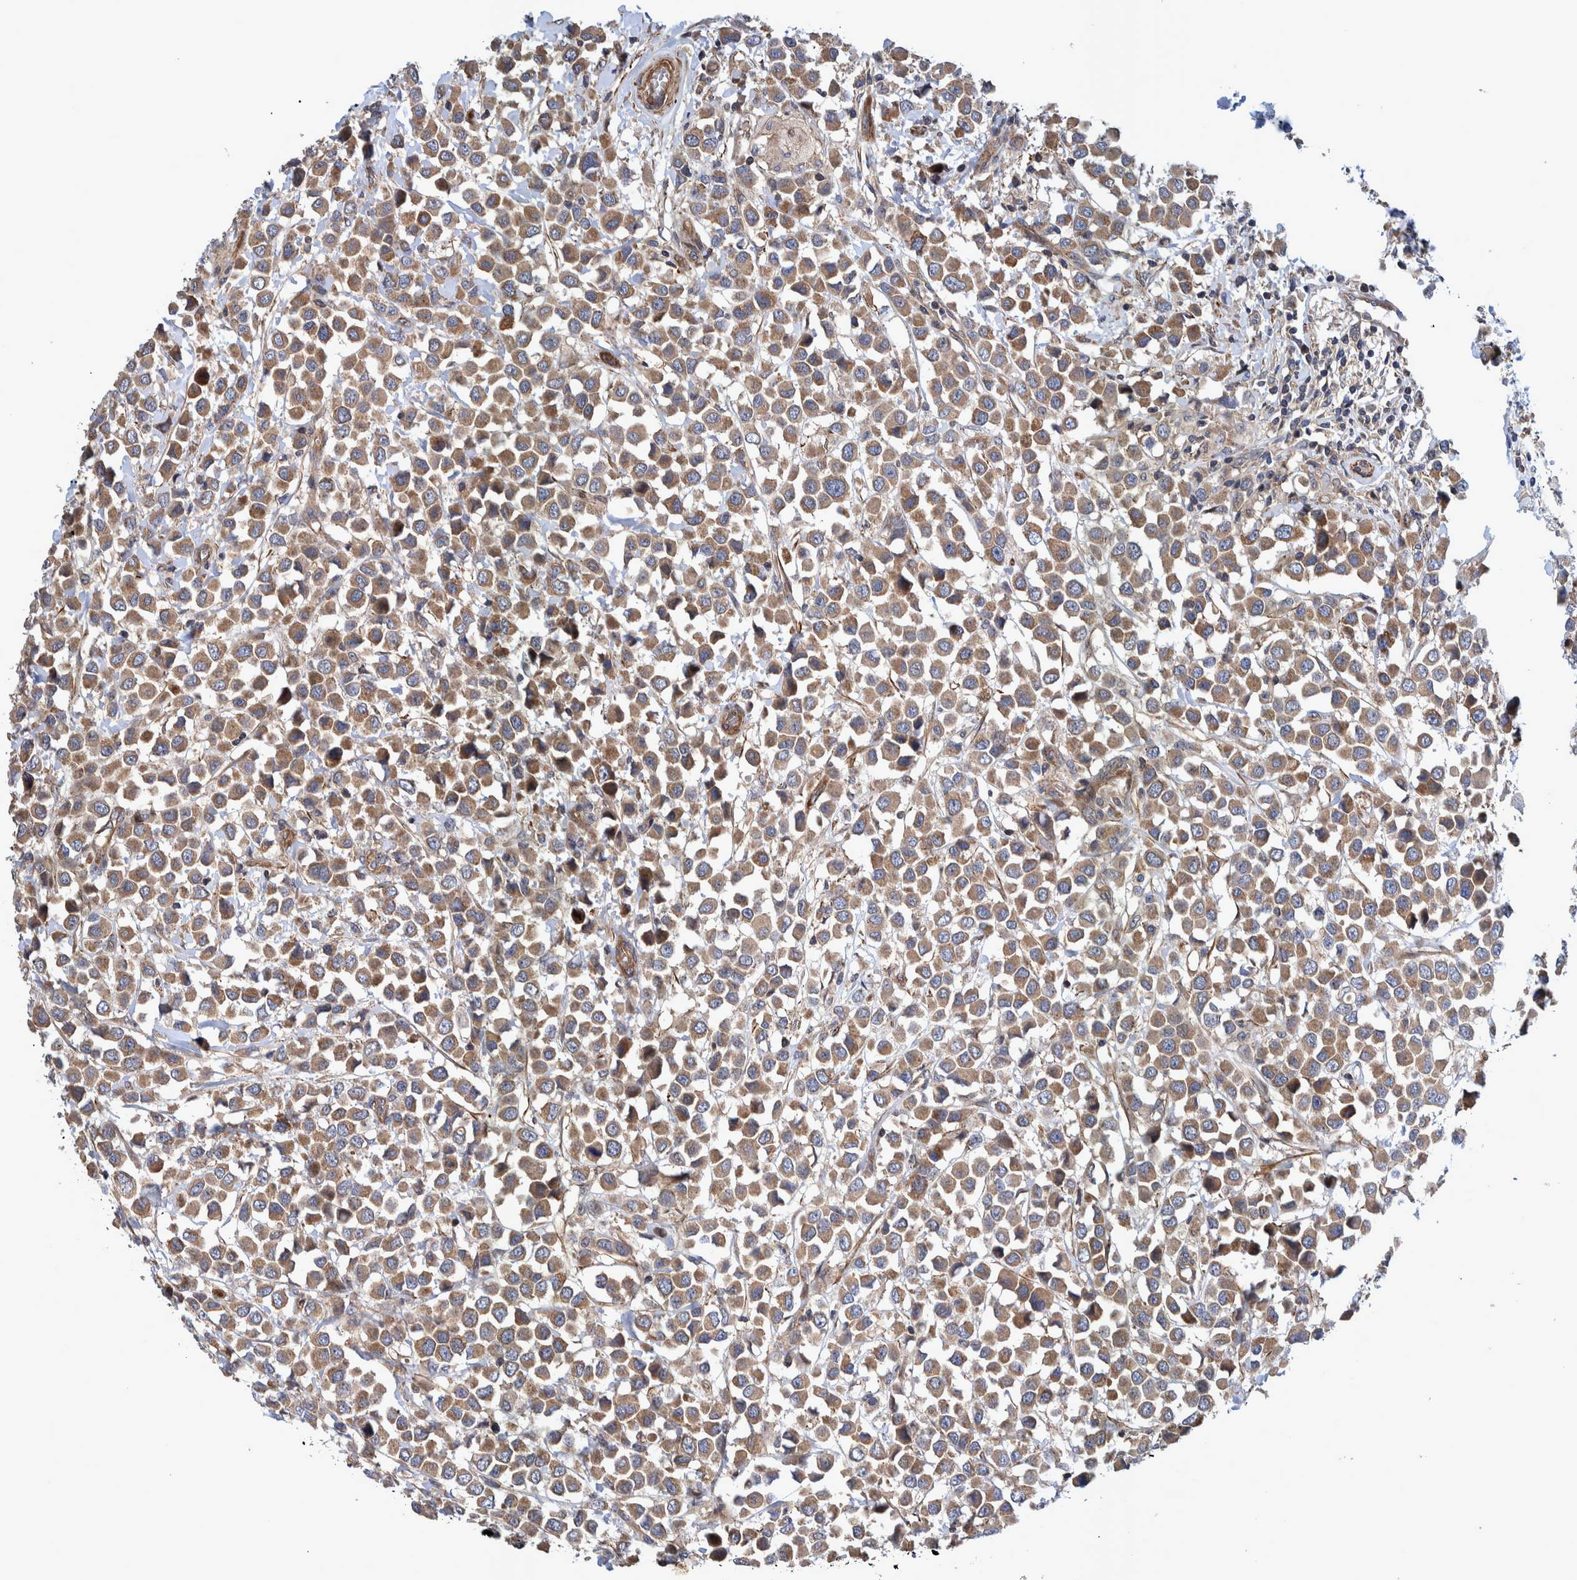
{"staining": {"intensity": "moderate", "quantity": ">75%", "location": "cytoplasmic/membranous"}, "tissue": "breast cancer", "cell_type": "Tumor cells", "image_type": "cancer", "snomed": [{"axis": "morphology", "description": "Duct carcinoma"}, {"axis": "topography", "description": "Breast"}], "caption": "Protein expression analysis of human breast infiltrating ductal carcinoma reveals moderate cytoplasmic/membranous positivity in approximately >75% of tumor cells. Using DAB (3,3'-diaminobenzidine) (brown) and hematoxylin (blue) stains, captured at high magnification using brightfield microscopy.", "gene": "GRPEL2", "patient": {"sex": "female", "age": 61}}